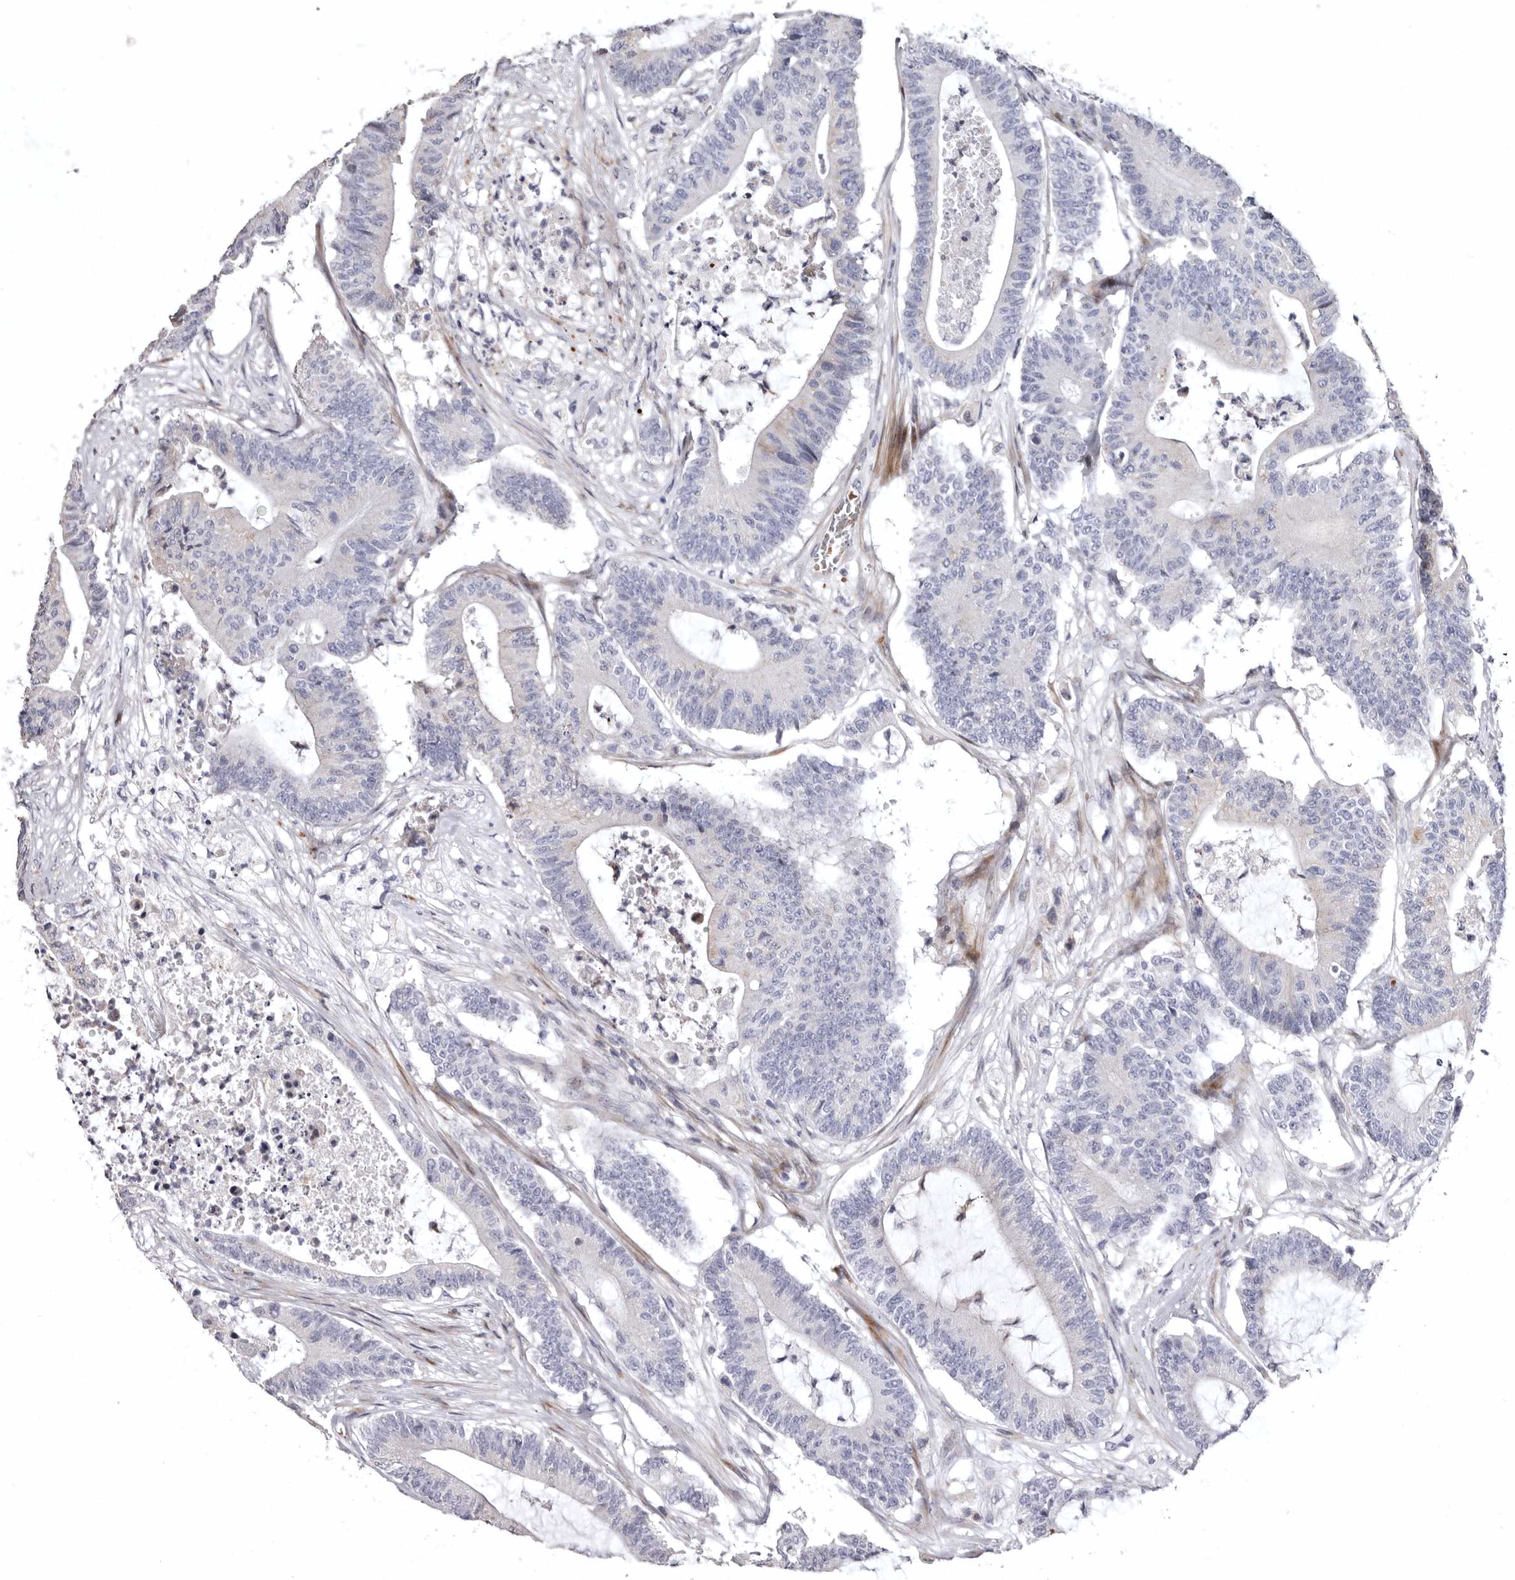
{"staining": {"intensity": "negative", "quantity": "none", "location": "none"}, "tissue": "colorectal cancer", "cell_type": "Tumor cells", "image_type": "cancer", "snomed": [{"axis": "morphology", "description": "Adenocarcinoma, NOS"}, {"axis": "topography", "description": "Colon"}], "caption": "Immunohistochemistry of human colorectal adenocarcinoma demonstrates no staining in tumor cells.", "gene": "AIDA", "patient": {"sex": "female", "age": 84}}